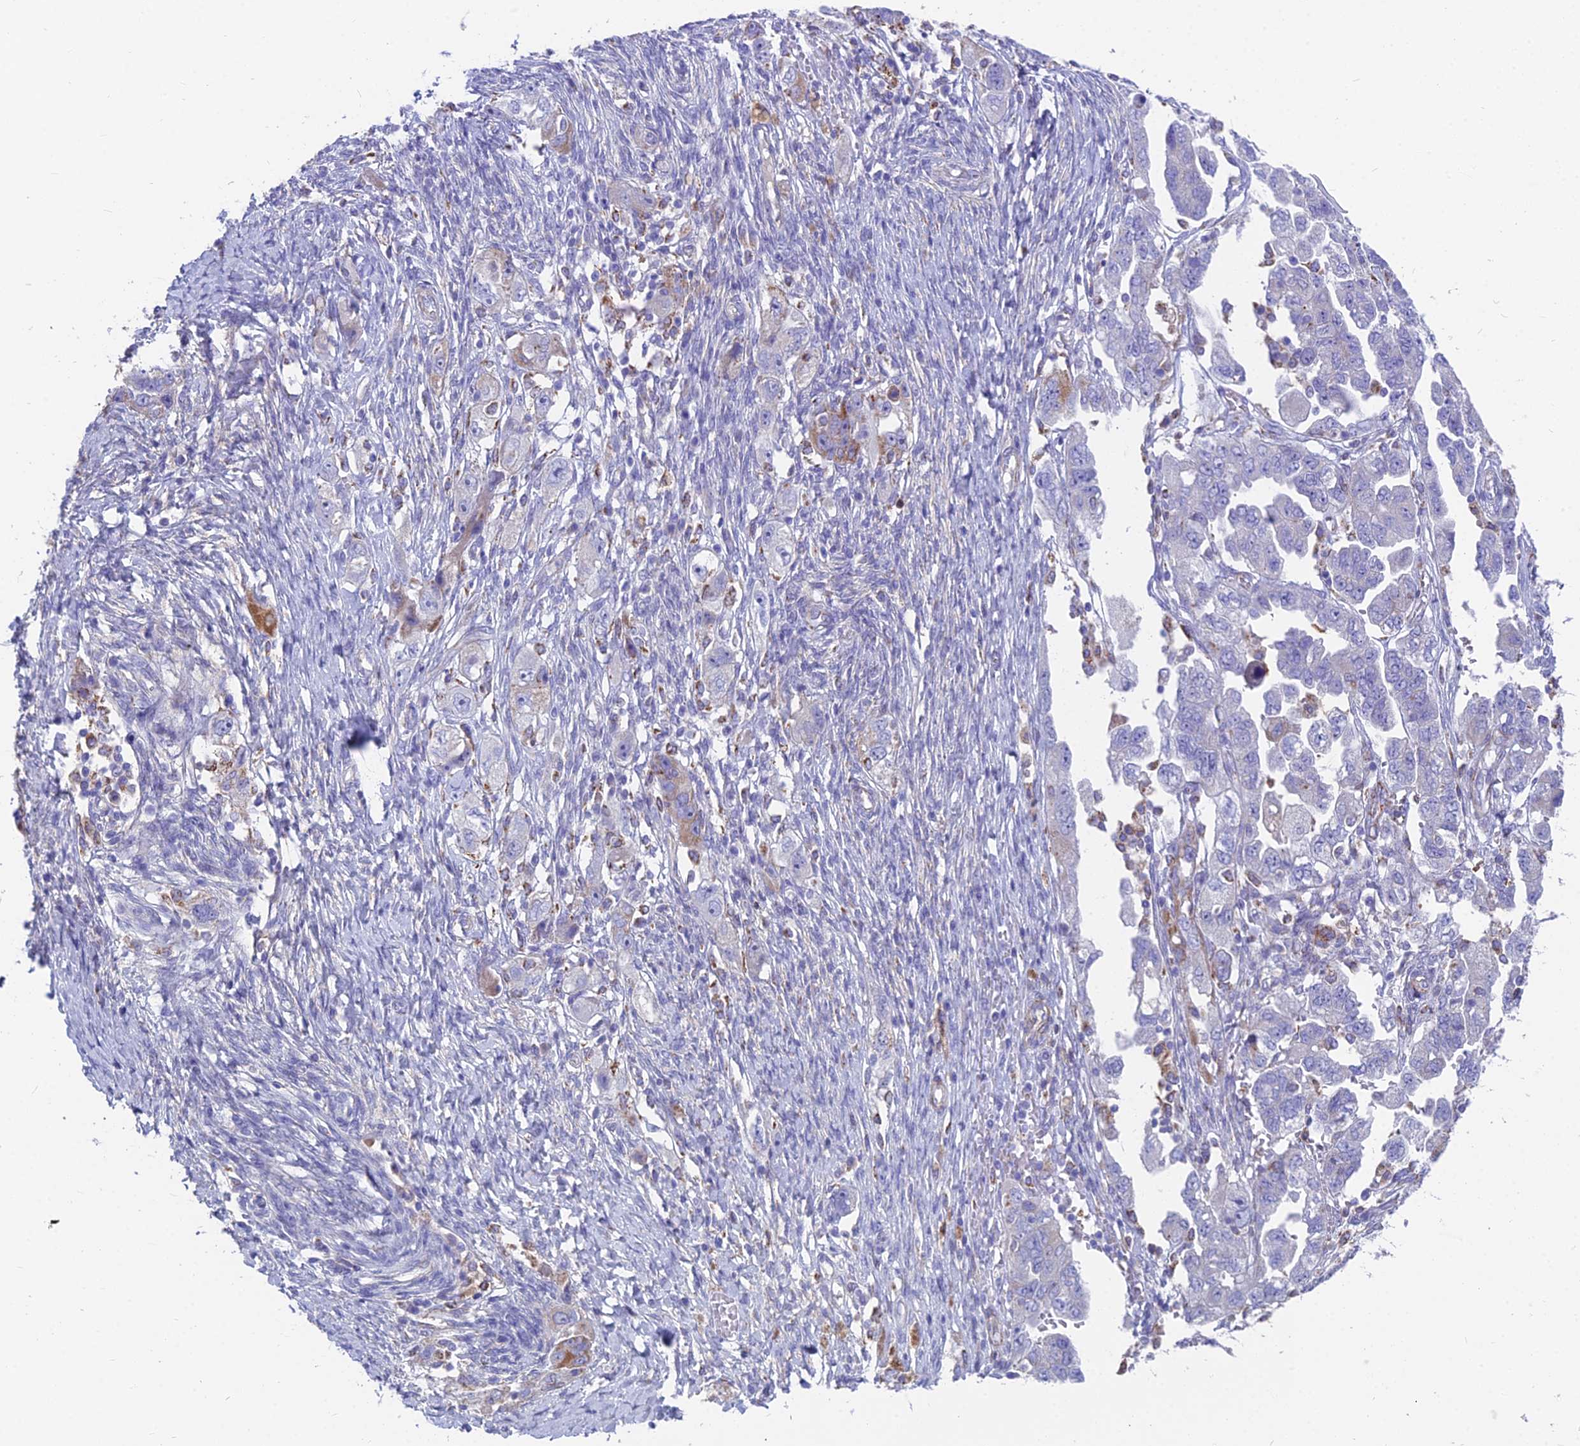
{"staining": {"intensity": "moderate", "quantity": "<25%", "location": "cytoplasmic/membranous"}, "tissue": "ovarian cancer", "cell_type": "Tumor cells", "image_type": "cancer", "snomed": [{"axis": "morphology", "description": "Carcinoma, NOS"}, {"axis": "morphology", "description": "Cystadenocarcinoma, serous, NOS"}, {"axis": "topography", "description": "Ovary"}], "caption": "About <25% of tumor cells in ovarian serous cystadenocarcinoma exhibit moderate cytoplasmic/membranous protein expression as visualized by brown immunohistochemical staining.", "gene": "TIGD6", "patient": {"sex": "female", "age": 69}}